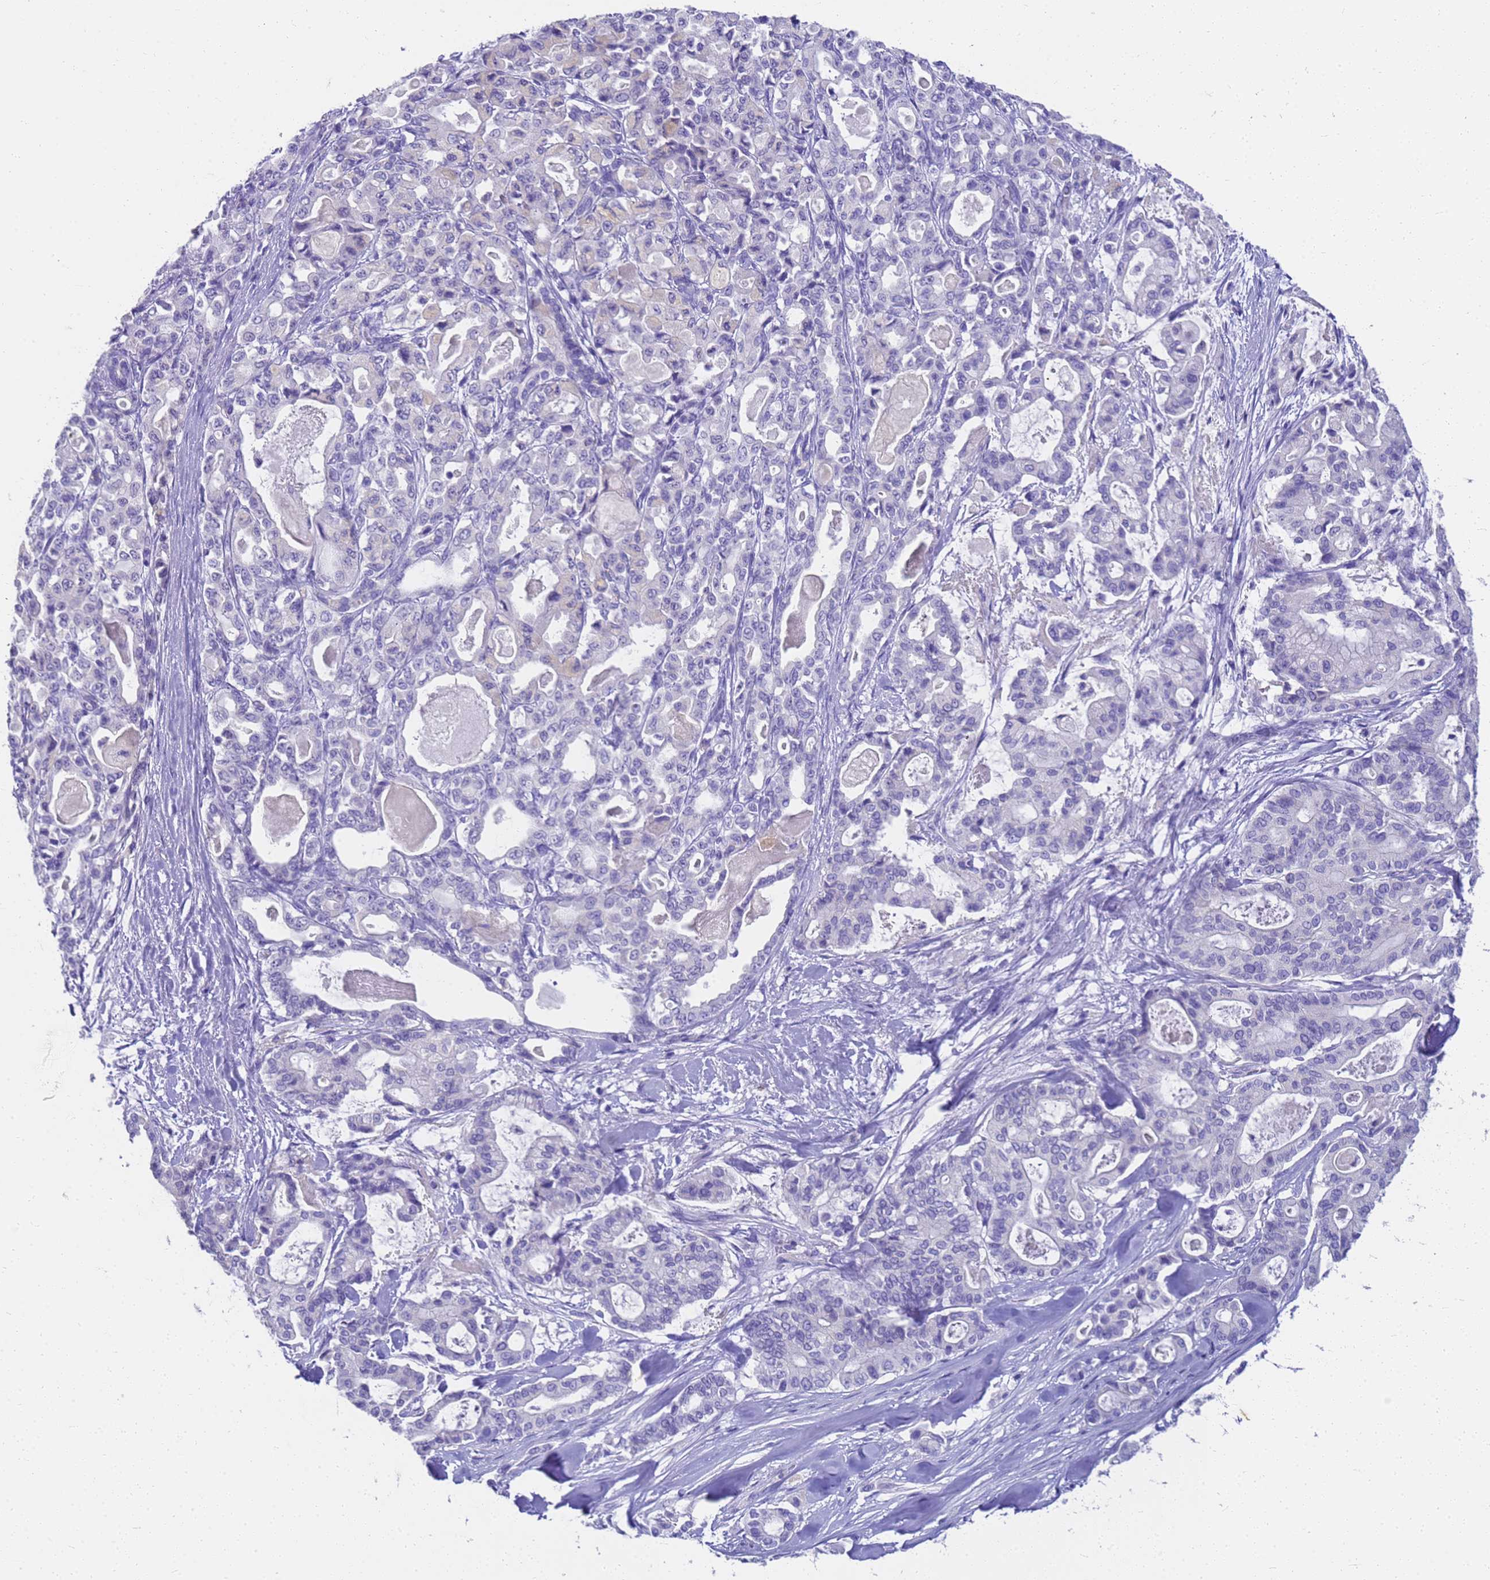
{"staining": {"intensity": "negative", "quantity": "none", "location": "none"}, "tissue": "pancreatic cancer", "cell_type": "Tumor cells", "image_type": "cancer", "snomed": [{"axis": "morphology", "description": "Adenocarcinoma, NOS"}, {"axis": "topography", "description": "Pancreas"}], "caption": "Adenocarcinoma (pancreatic) was stained to show a protein in brown. There is no significant staining in tumor cells.", "gene": "MS4A13", "patient": {"sex": "male", "age": 63}}